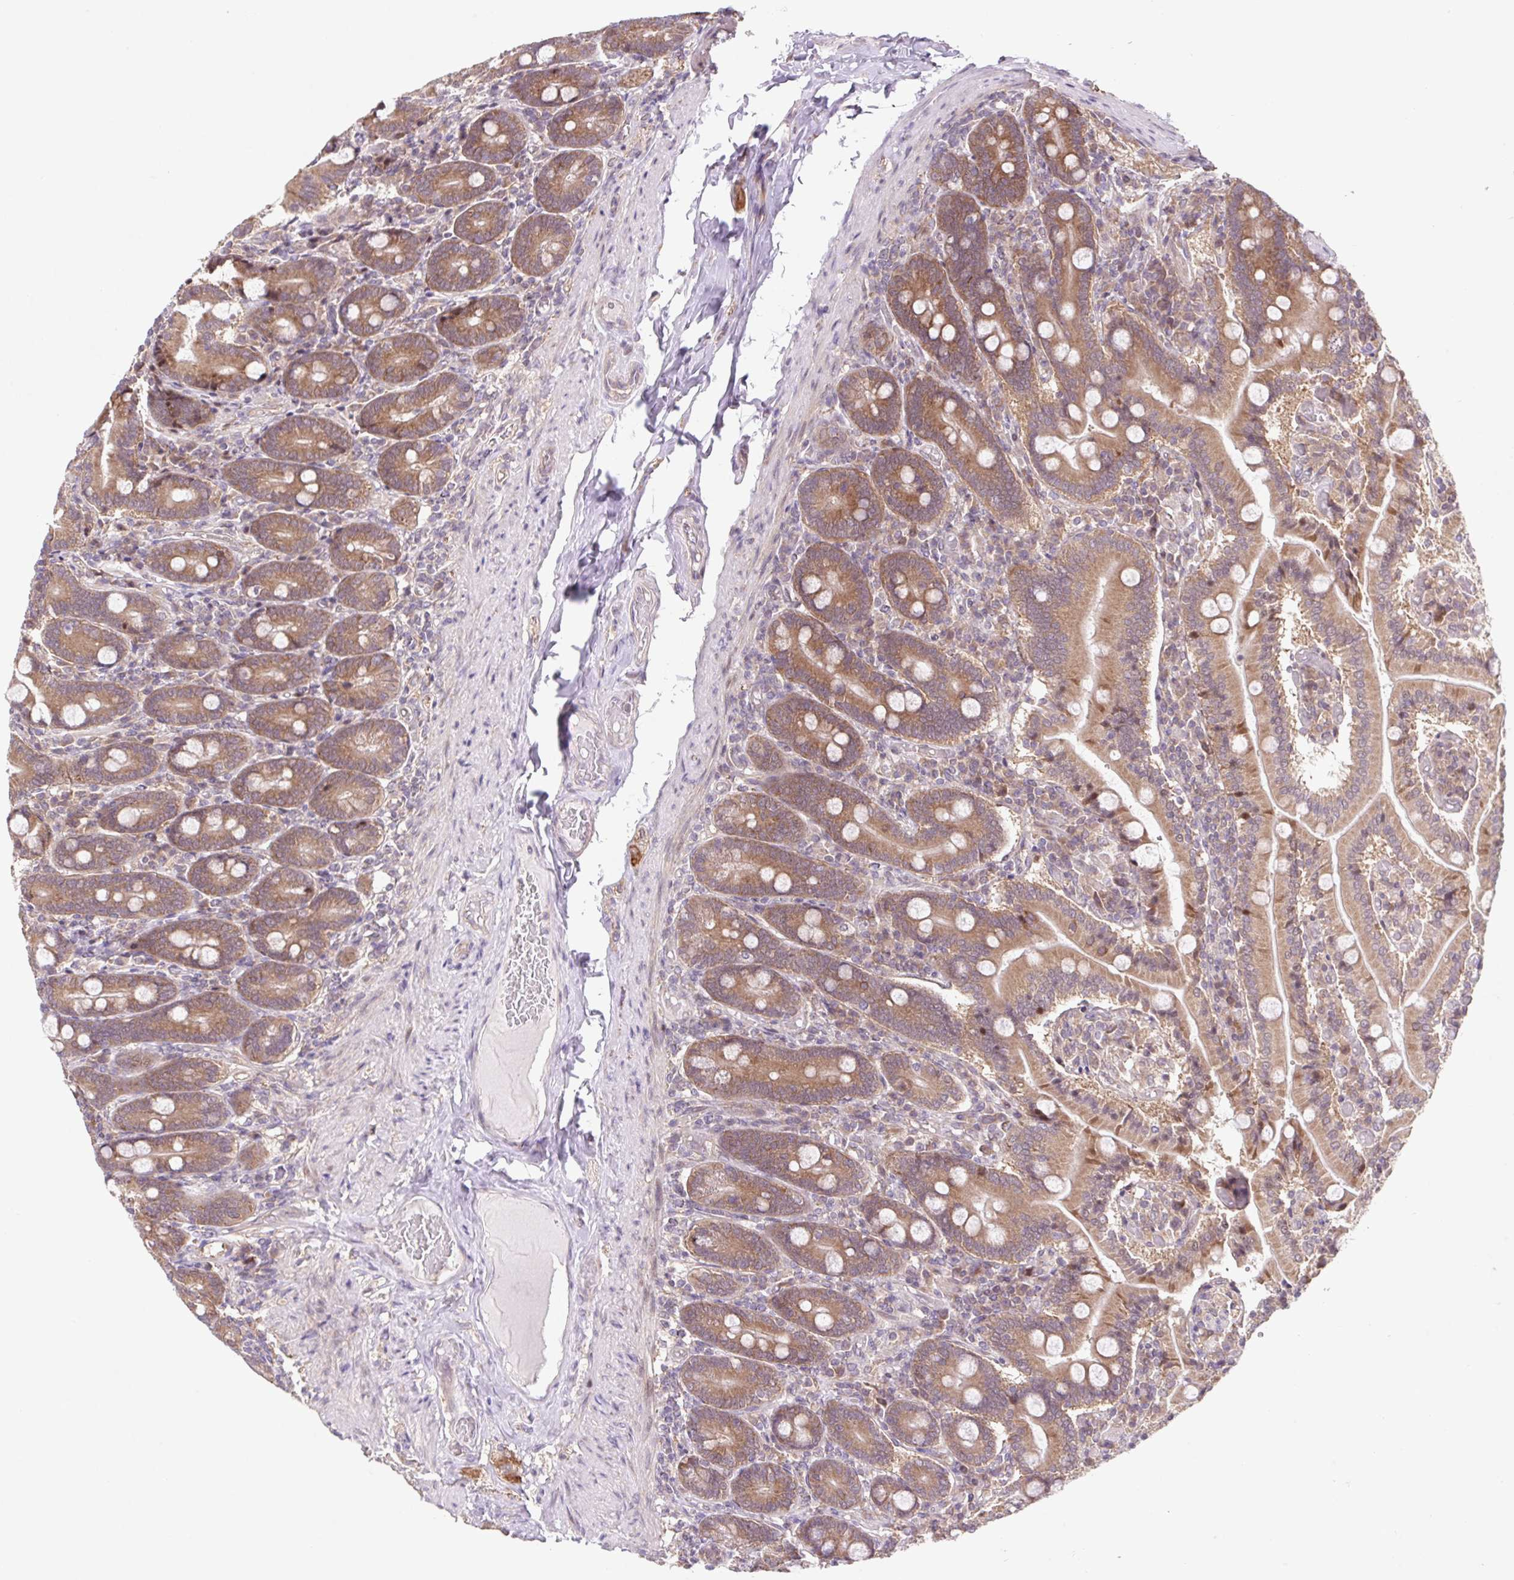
{"staining": {"intensity": "moderate", "quantity": ">75%", "location": "cytoplasmic/membranous"}, "tissue": "duodenum", "cell_type": "Glandular cells", "image_type": "normal", "snomed": [{"axis": "morphology", "description": "Normal tissue, NOS"}, {"axis": "topography", "description": "Duodenum"}], "caption": "The image reveals immunohistochemical staining of unremarkable duodenum. There is moderate cytoplasmic/membranous positivity is identified in approximately >75% of glandular cells. The staining was performed using DAB (3,3'-diaminobenzidine) to visualize the protein expression in brown, while the nuclei were stained in blue with hematoxylin (Magnification: 20x).", "gene": "HFE", "patient": {"sex": "female", "age": 62}}